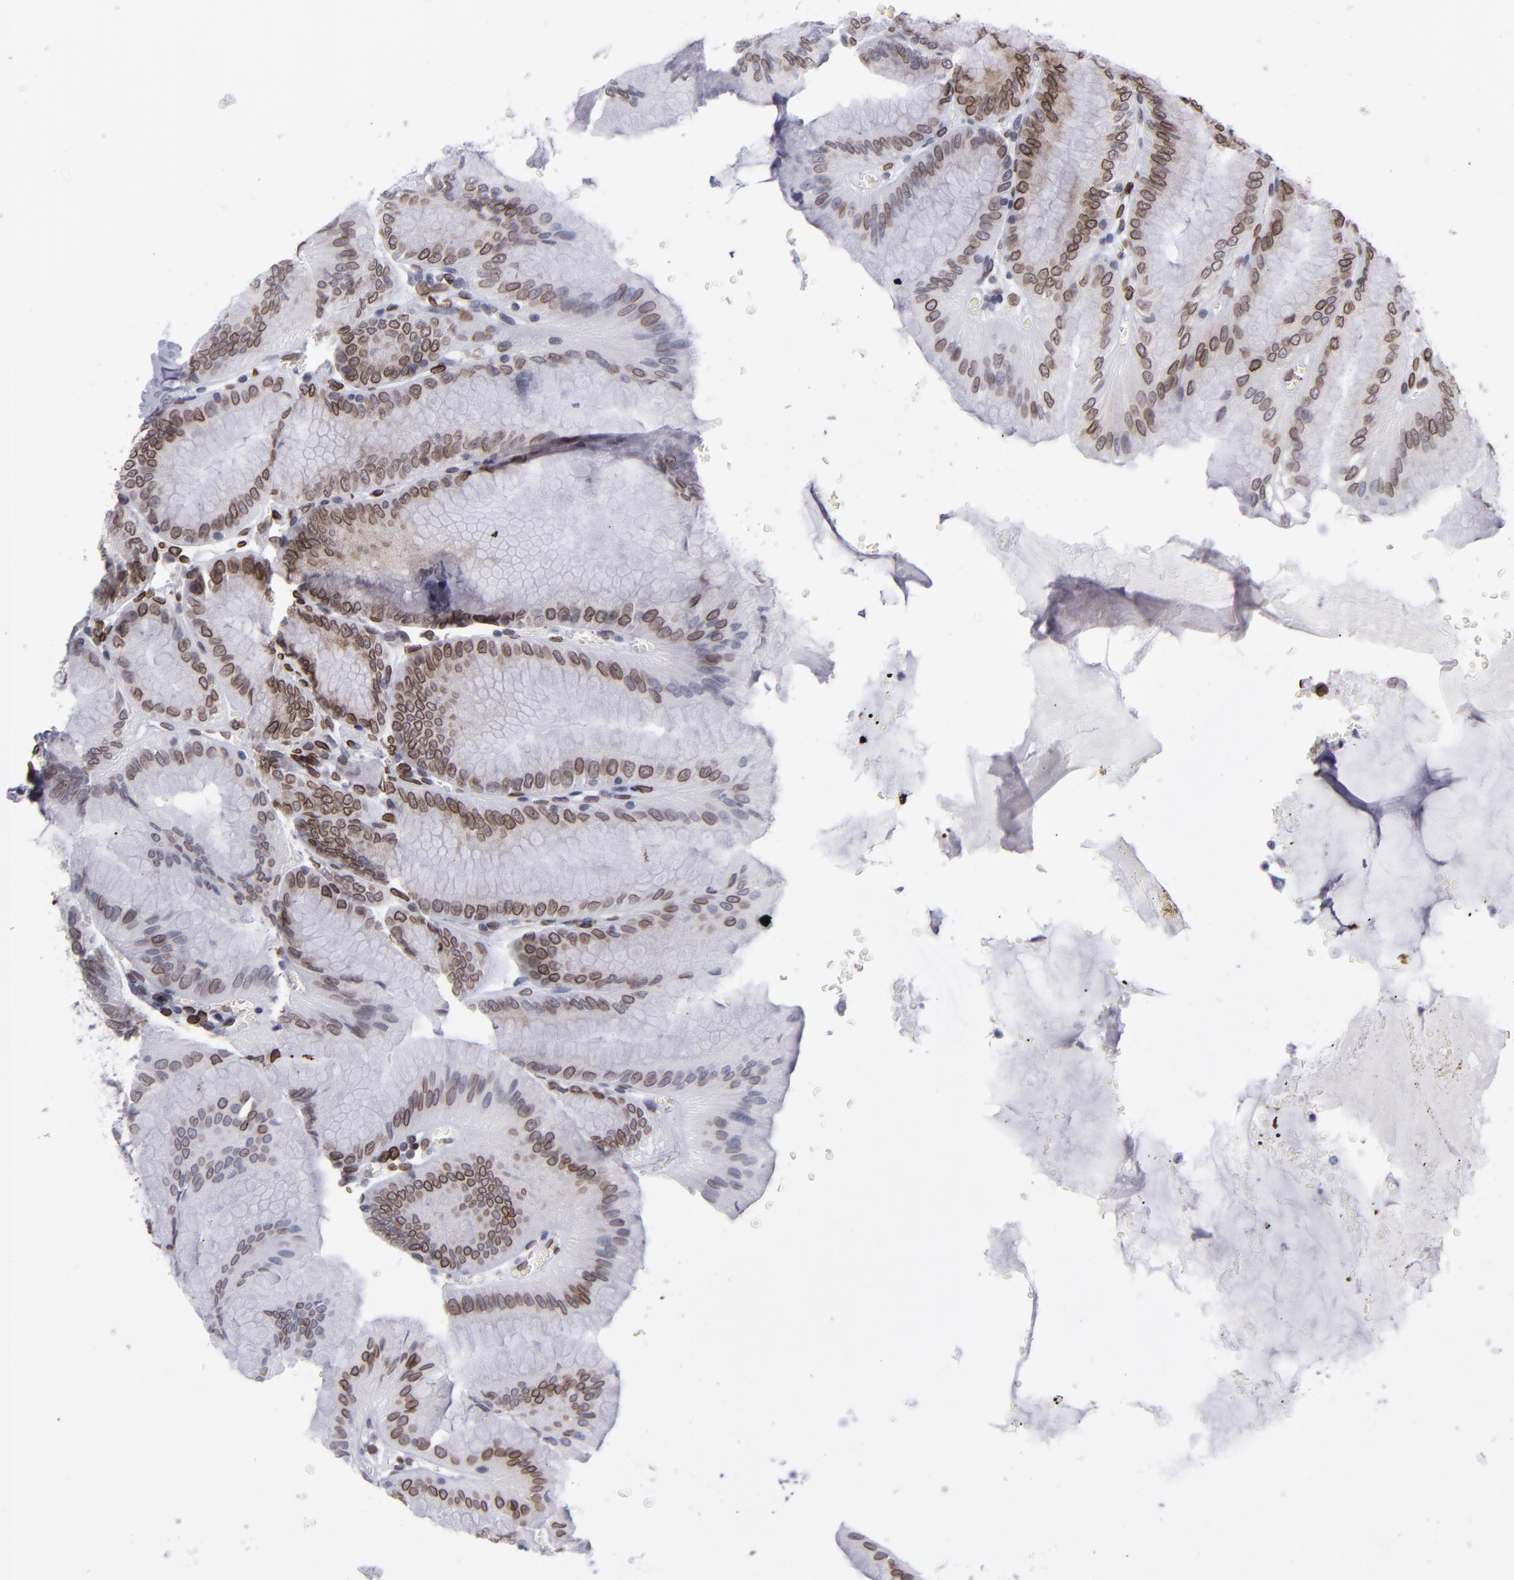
{"staining": {"intensity": "weak", "quantity": ">75%", "location": "nuclear"}, "tissue": "stomach", "cell_type": "Glandular cells", "image_type": "normal", "snomed": [{"axis": "morphology", "description": "Normal tissue, NOS"}, {"axis": "topography", "description": "Stomach, lower"}], "caption": "A high-resolution histopathology image shows immunohistochemistry staining of benign stomach, which exhibits weak nuclear positivity in approximately >75% of glandular cells. (DAB IHC with brightfield microscopy, high magnification).", "gene": "EMD", "patient": {"sex": "male", "age": 71}}